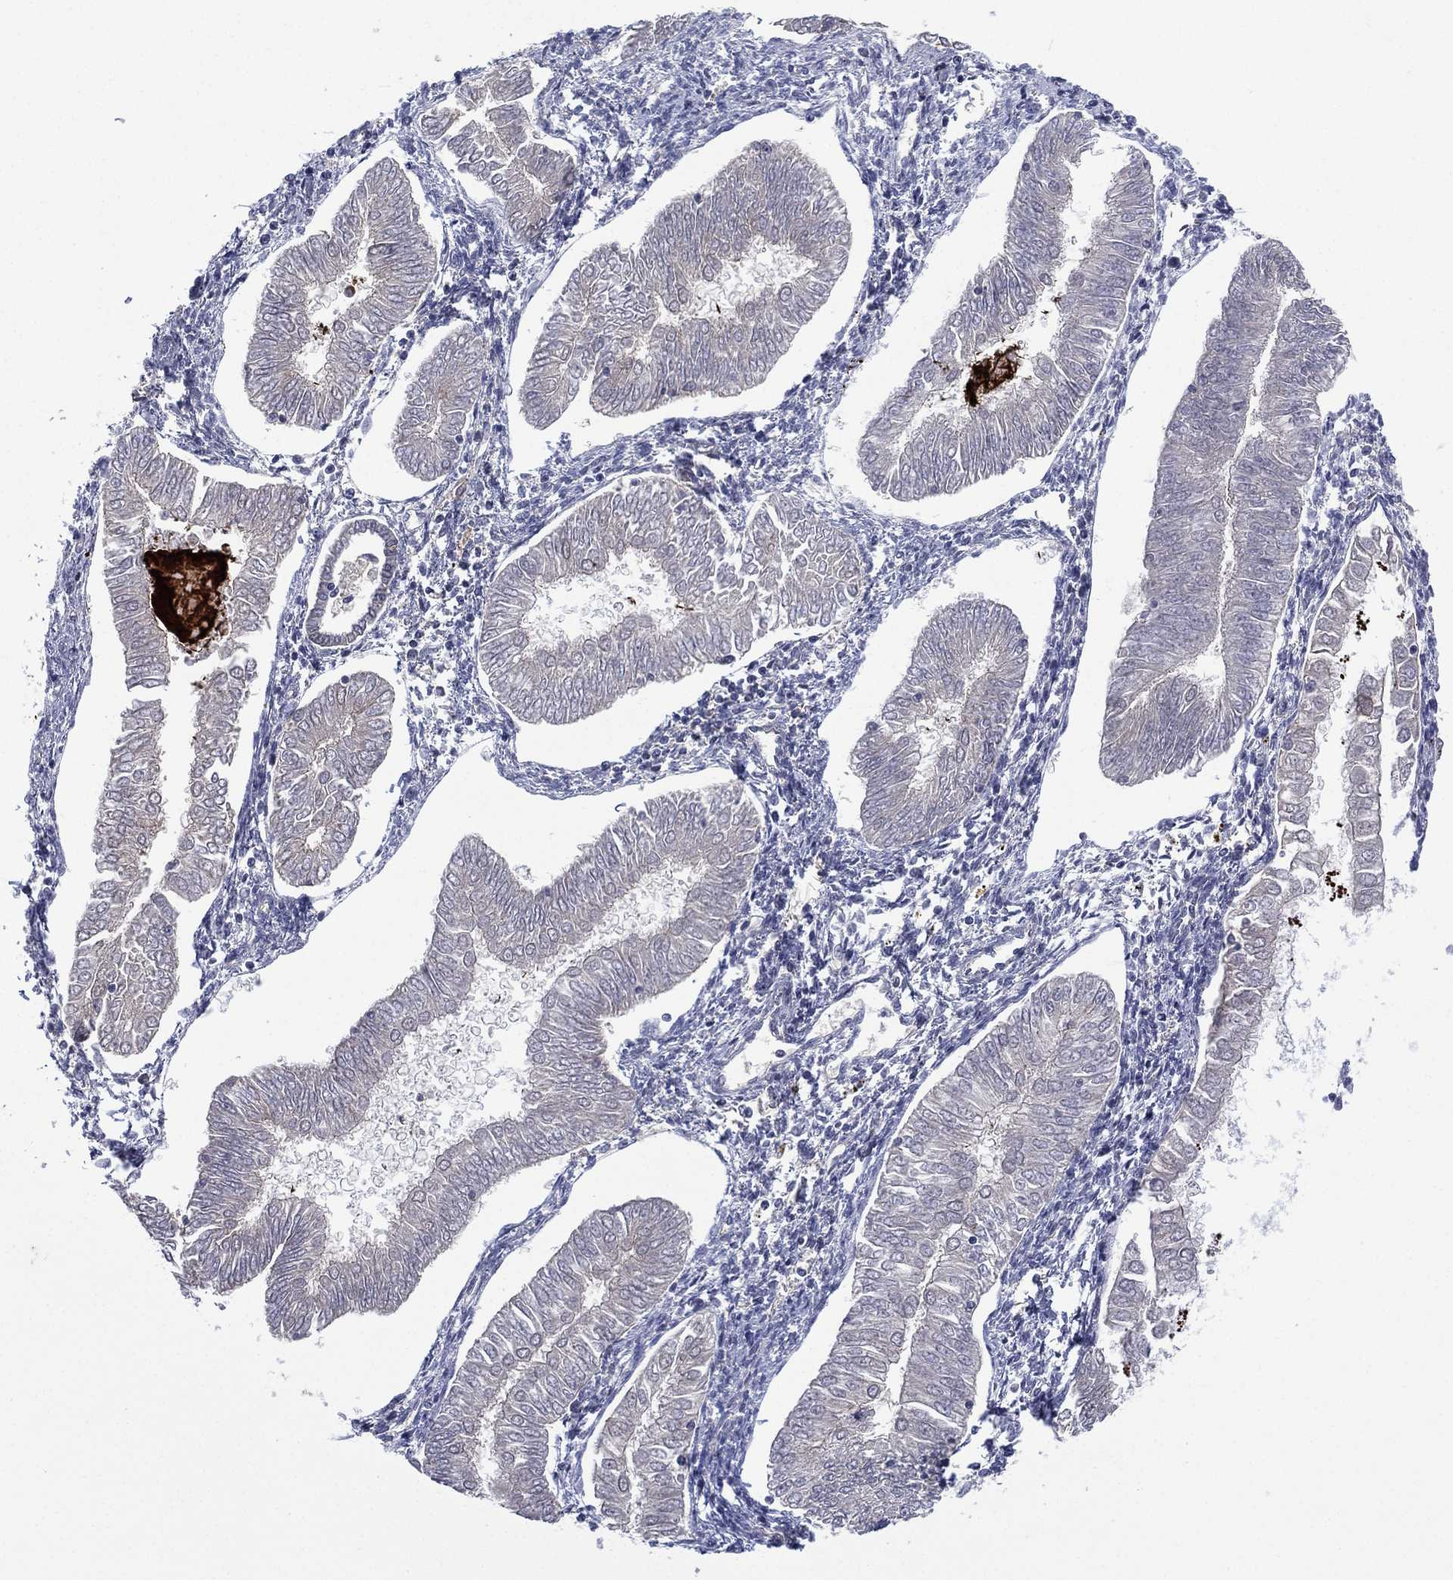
{"staining": {"intensity": "negative", "quantity": "none", "location": "none"}, "tissue": "endometrial cancer", "cell_type": "Tumor cells", "image_type": "cancer", "snomed": [{"axis": "morphology", "description": "Adenocarcinoma, NOS"}, {"axis": "topography", "description": "Endometrium"}], "caption": "Tumor cells show no significant expression in endometrial cancer.", "gene": "MPP7", "patient": {"sex": "female", "age": 53}}